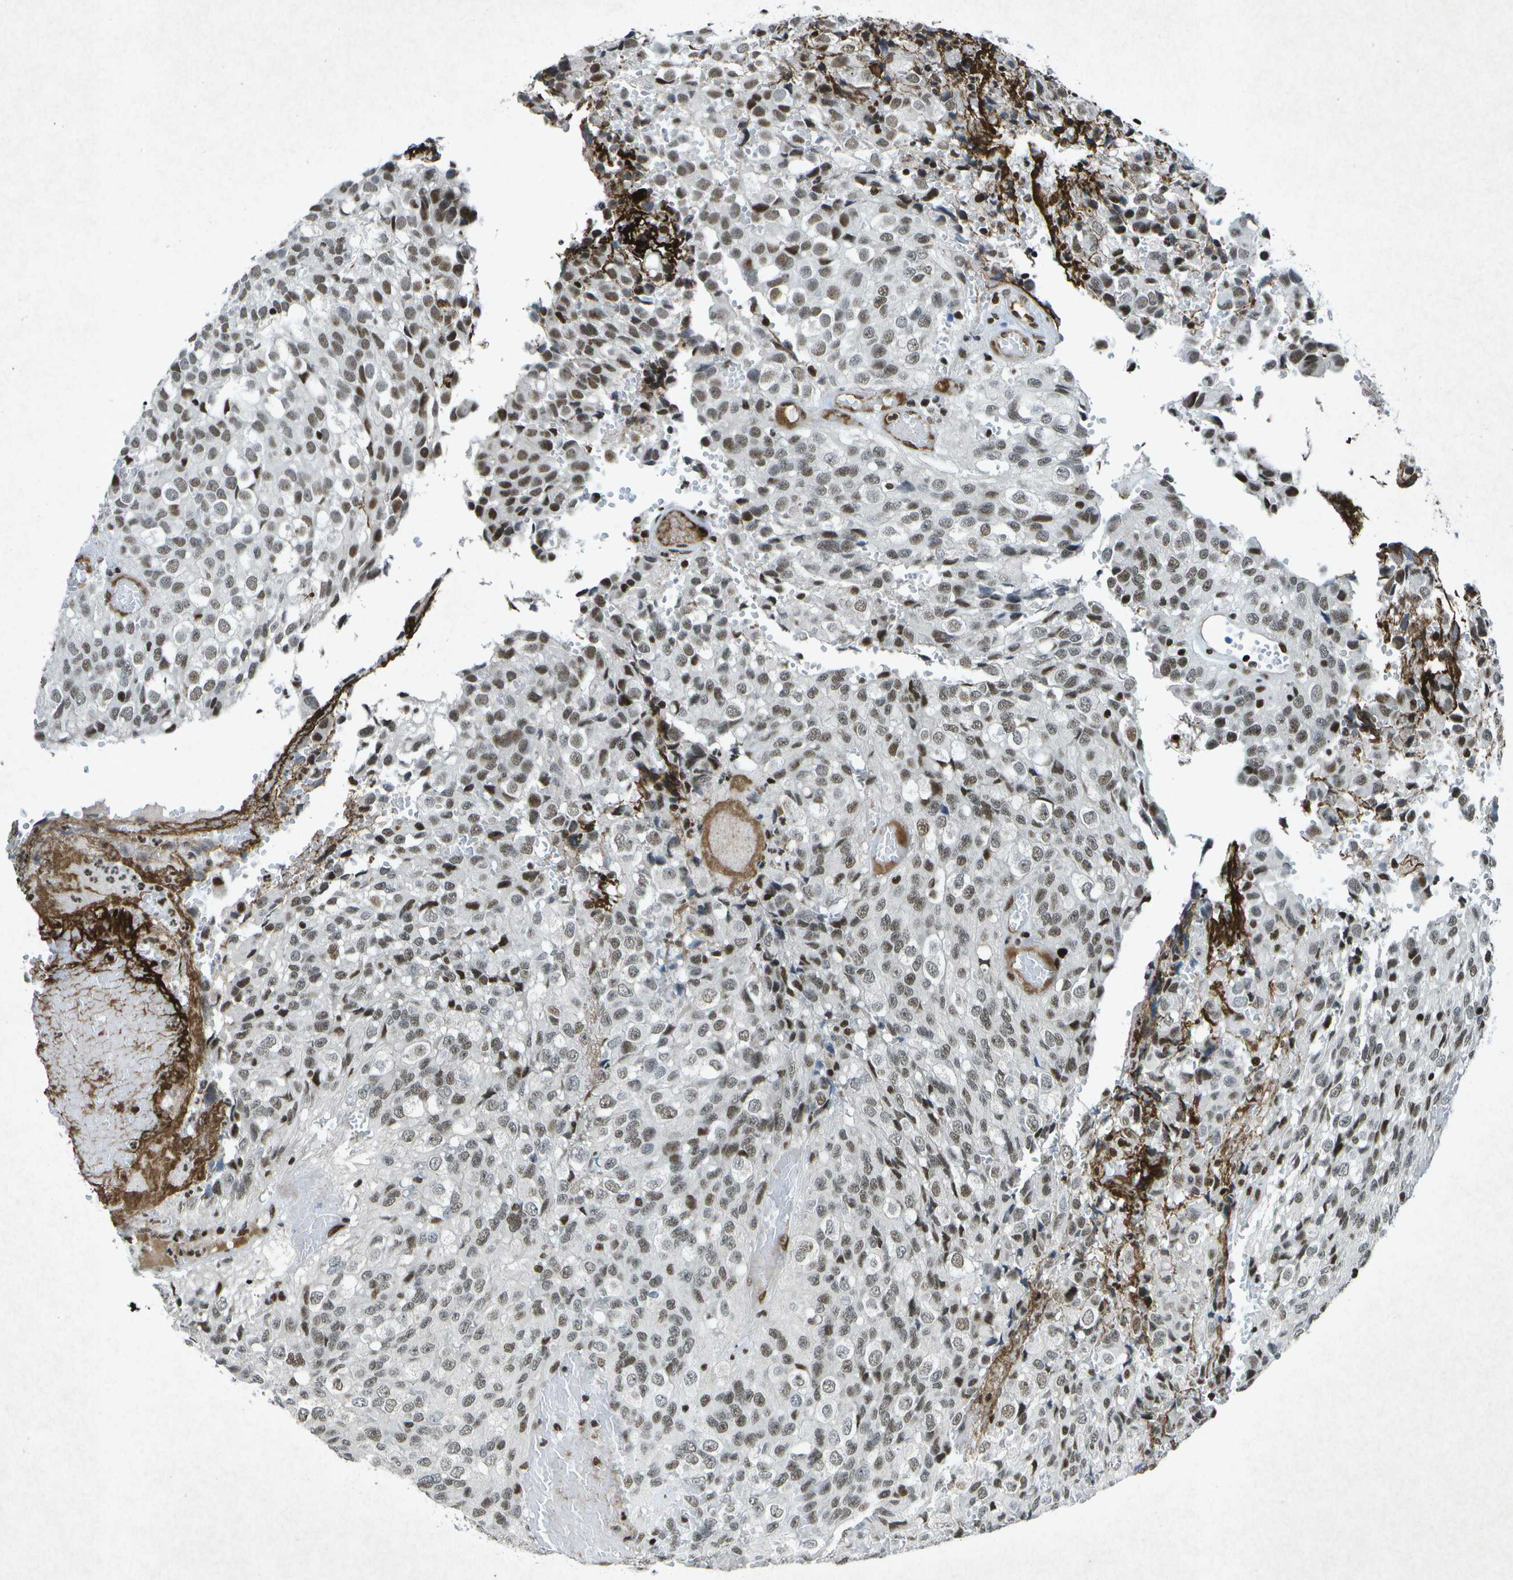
{"staining": {"intensity": "moderate", "quantity": "25%-75%", "location": "nuclear"}, "tissue": "glioma", "cell_type": "Tumor cells", "image_type": "cancer", "snomed": [{"axis": "morphology", "description": "Glioma, malignant, High grade"}, {"axis": "topography", "description": "Brain"}], "caption": "Approximately 25%-75% of tumor cells in malignant glioma (high-grade) display moderate nuclear protein expression as visualized by brown immunohistochemical staining.", "gene": "MTA2", "patient": {"sex": "male", "age": 32}}